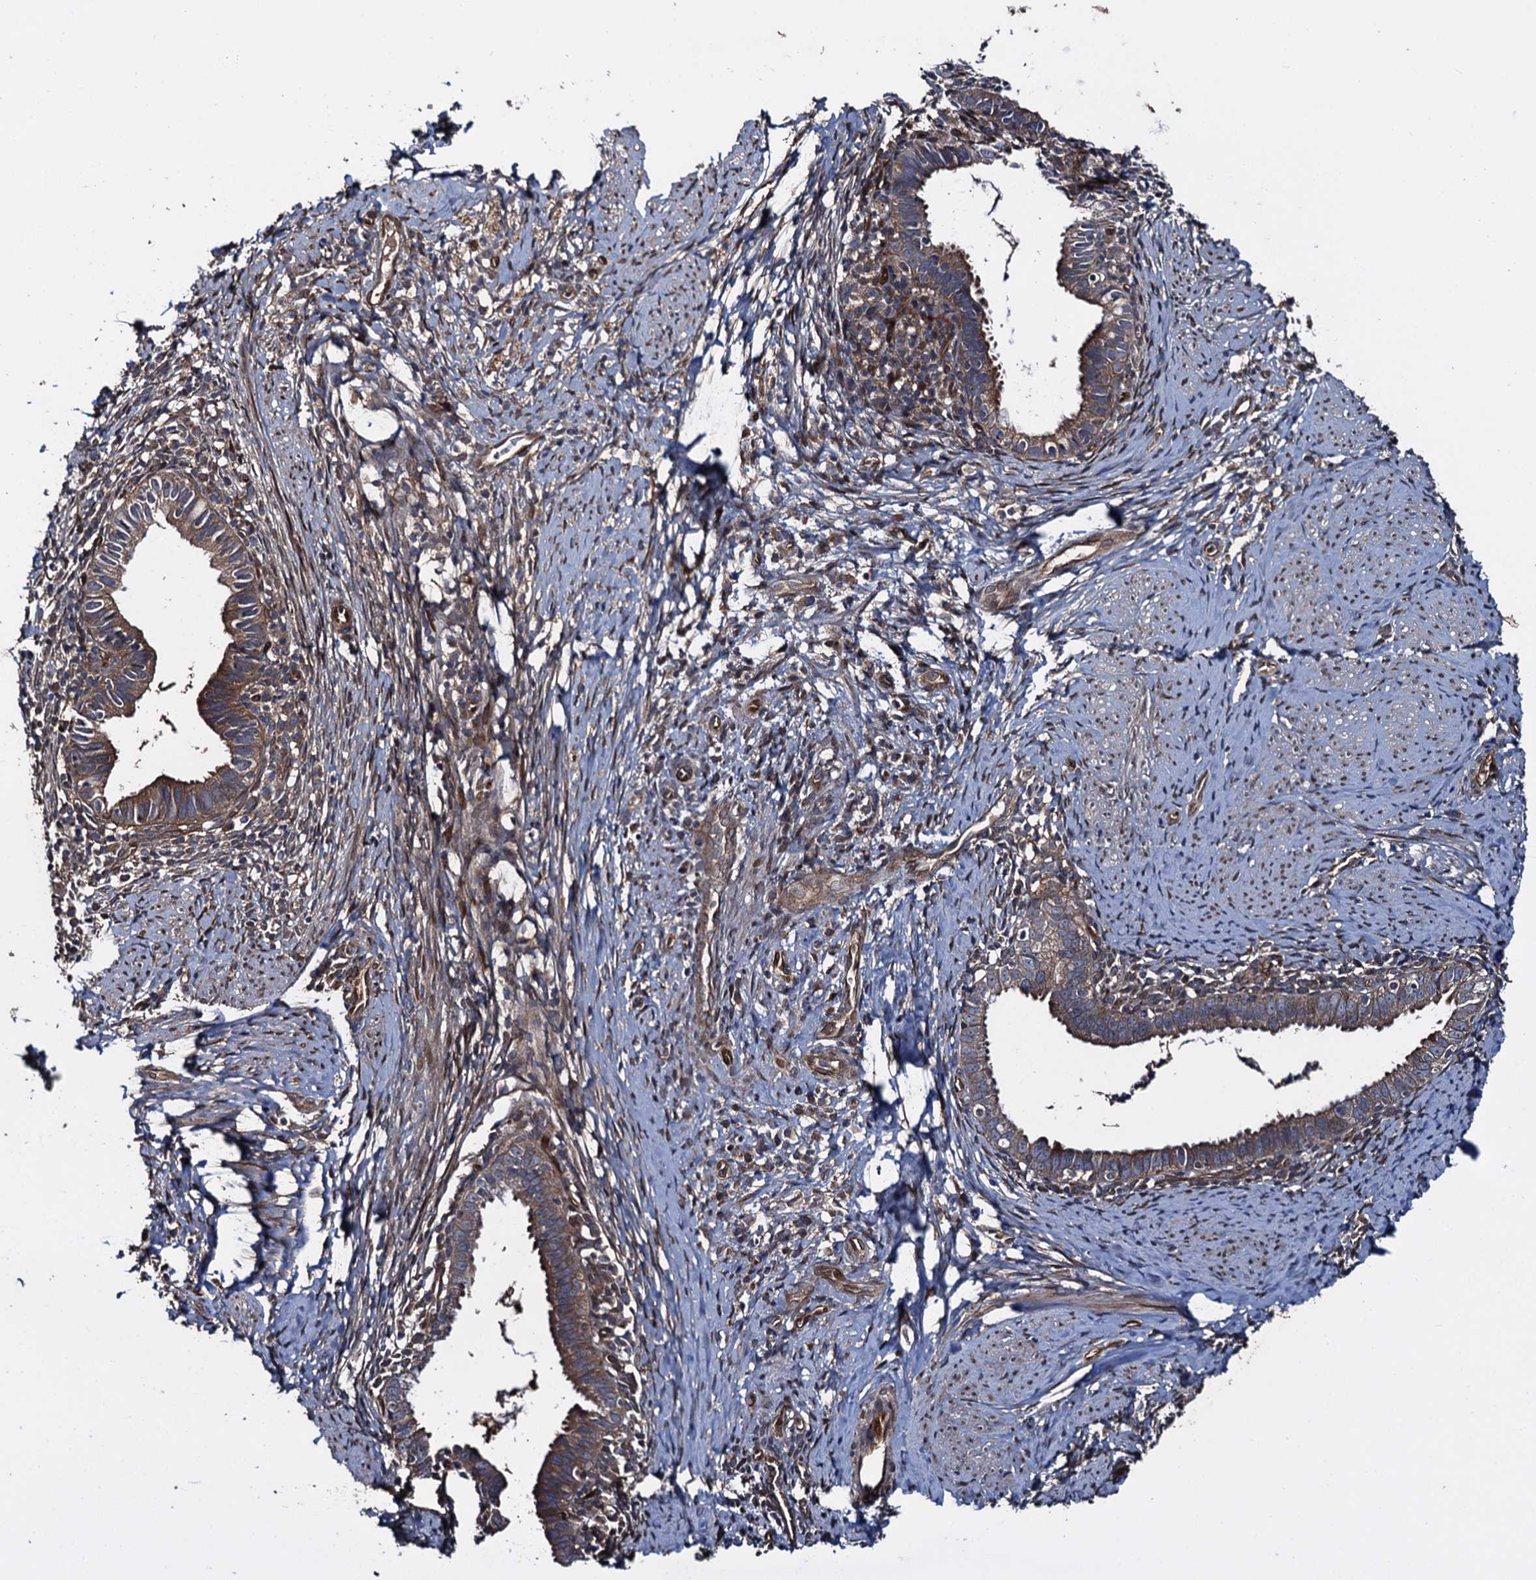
{"staining": {"intensity": "moderate", "quantity": ">75%", "location": "cytoplasmic/membranous"}, "tissue": "cervical cancer", "cell_type": "Tumor cells", "image_type": "cancer", "snomed": [{"axis": "morphology", "description": "Adenocarcinoma, NOS"}, {"axis": "topography", "description": "Cervix"}], "caption": "Human cervical cancer stained for a protein (brown) shows moderate cytoplasmic/membranous positive expression in about >75% of tumor cells.", "gene": "RHOBTB1", "patient": {"sex": "female", "age": 36}}